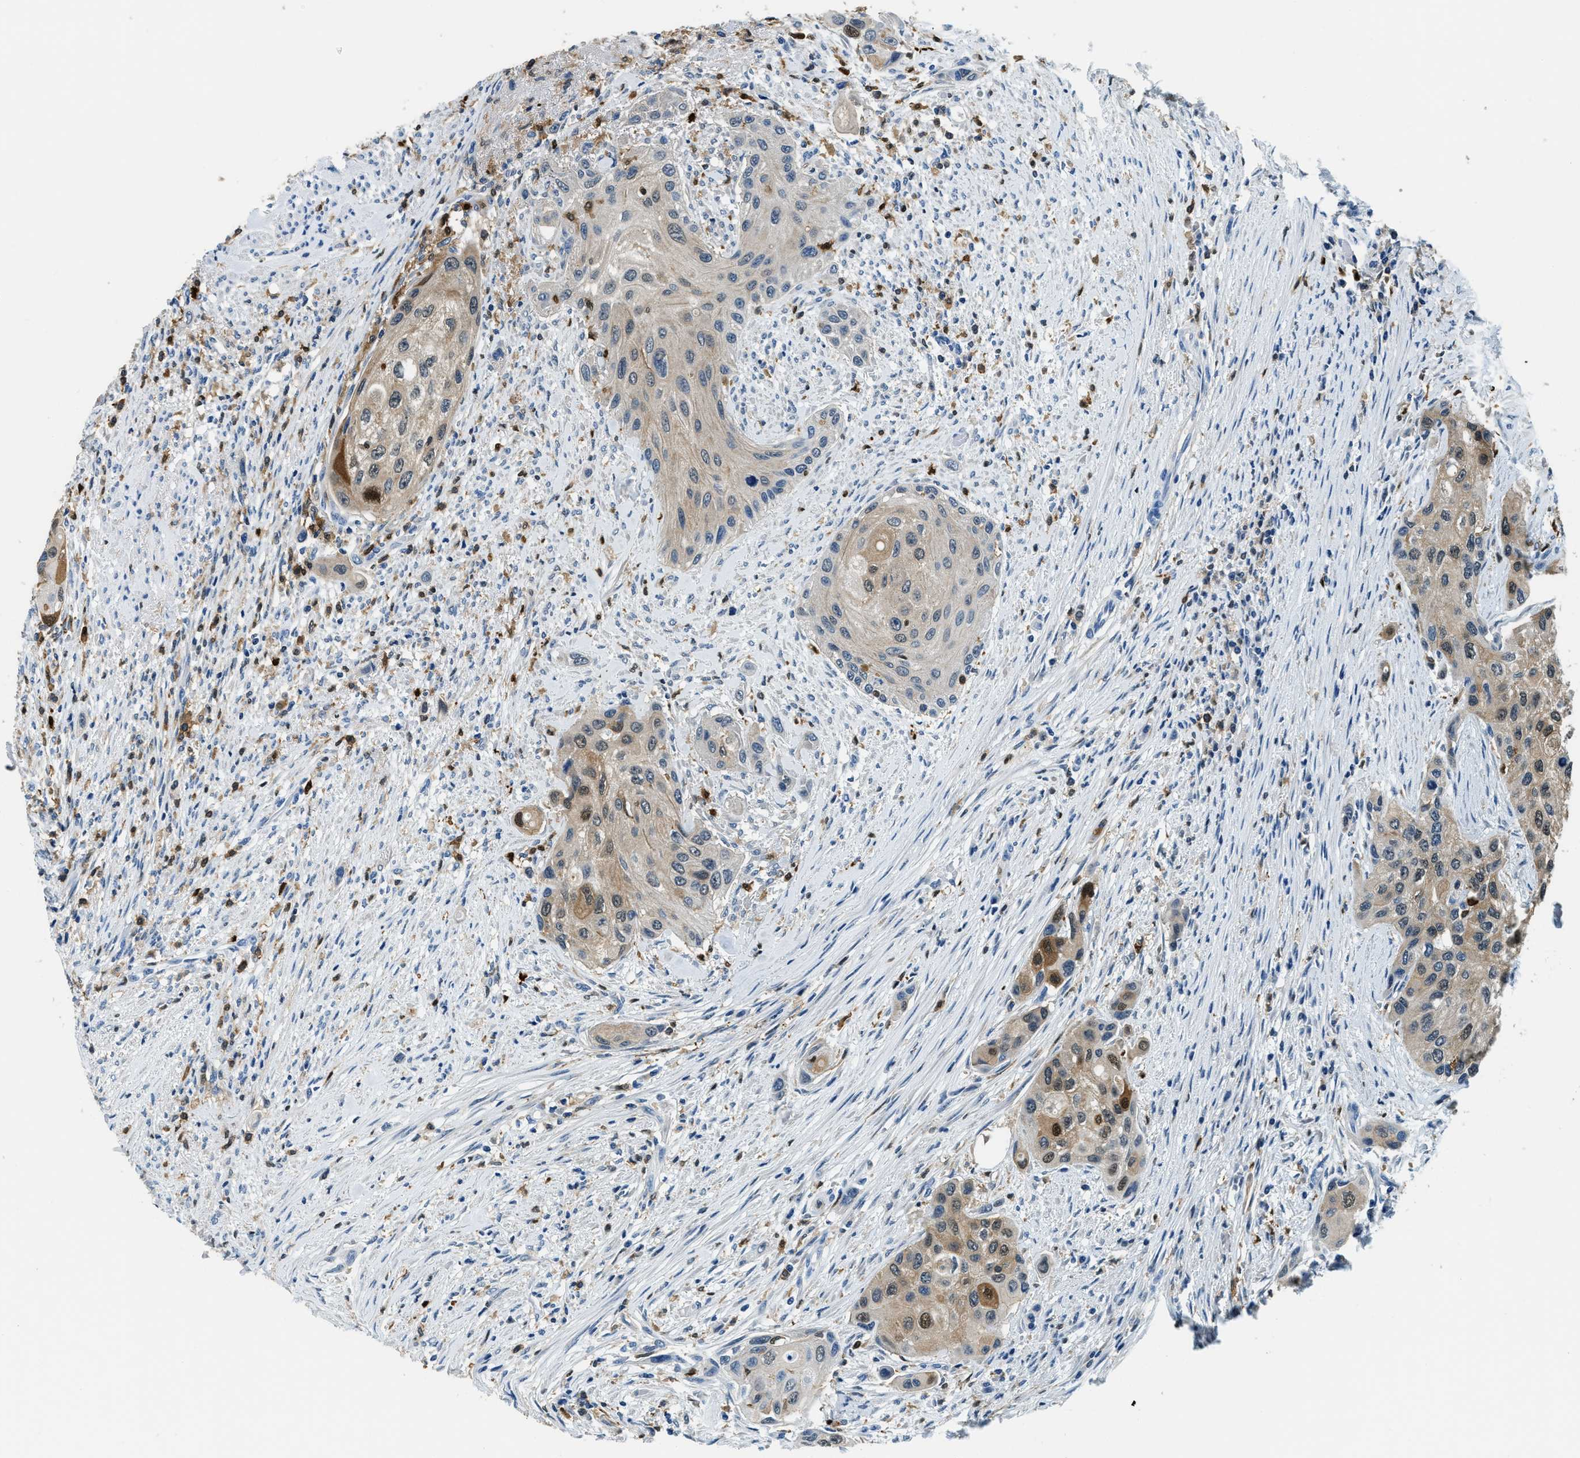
{"staining": {"intensity": "weak", "quantity": ">75%", "location": "cytoplasmic/membranous,nuclear"}, "tissue": "urothelial cancer", "cell_type": "Tumor cells", "image_type": "cancer", "snomed": [{"axis": "morphology", "description": "Urothelial carcinoma, High grade"}, {"axis": "topography", "description": "Urinary bladder"}], "caption": "Immunohistochemical staining of human urothelial cancer shows low levels of weak cytoplasmic/membranous and nuclear protein positivity in about >75% of tumor cells.", "gene": "CAPG", "patient": {"sex": "female", "age": 56}}